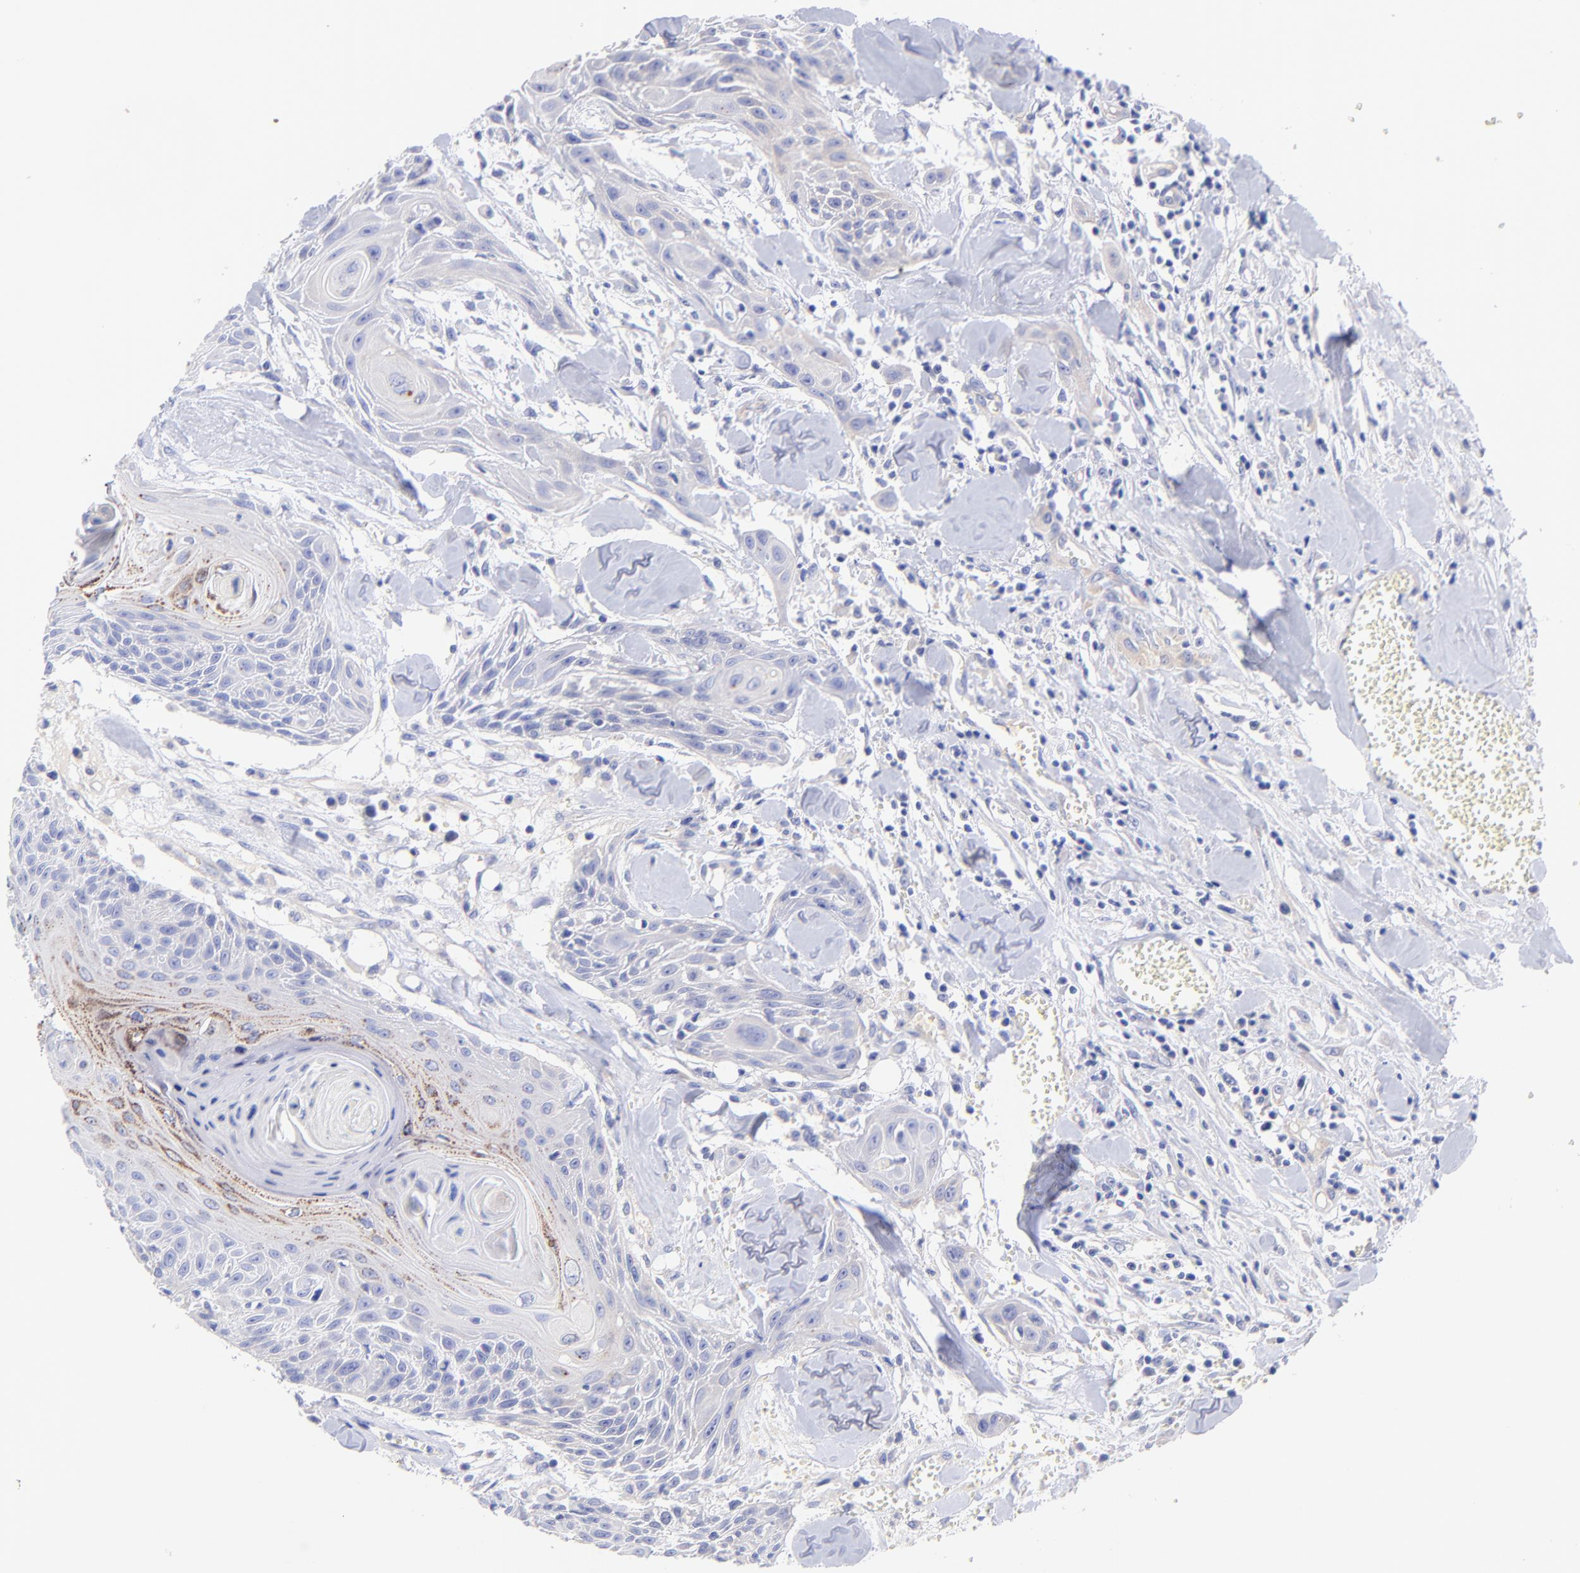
{"staining": {"intensity": "moderate", "quantity": "<25%", "location": "cytoplasmic/membranous"}, "tissue": "head and neck cancer", "cell_type": "Tumor cells", "image_type": "cancer", "snomed": [{"axis": "morphology", "description": "Squamous cell carcinoma, NOS"}, {"axis": "morphology", "description": "Squamous cell carcinoma, metastatic, NOS"}, {"axis": "topography", "description": "Lymph node"}, {"axis": "topography", "description": "Salivary gland"}, {"axis": "topography", "description": "Head-Neck"}], "caption": "The image displays immunohistochemical staining of head and neck cancer. There is moderate cytoplasmic/membranous expression is appreciated in about <25% of tumor cells.", "gene": "GPHN", "patient": {"sex": "female", "age": 74}}